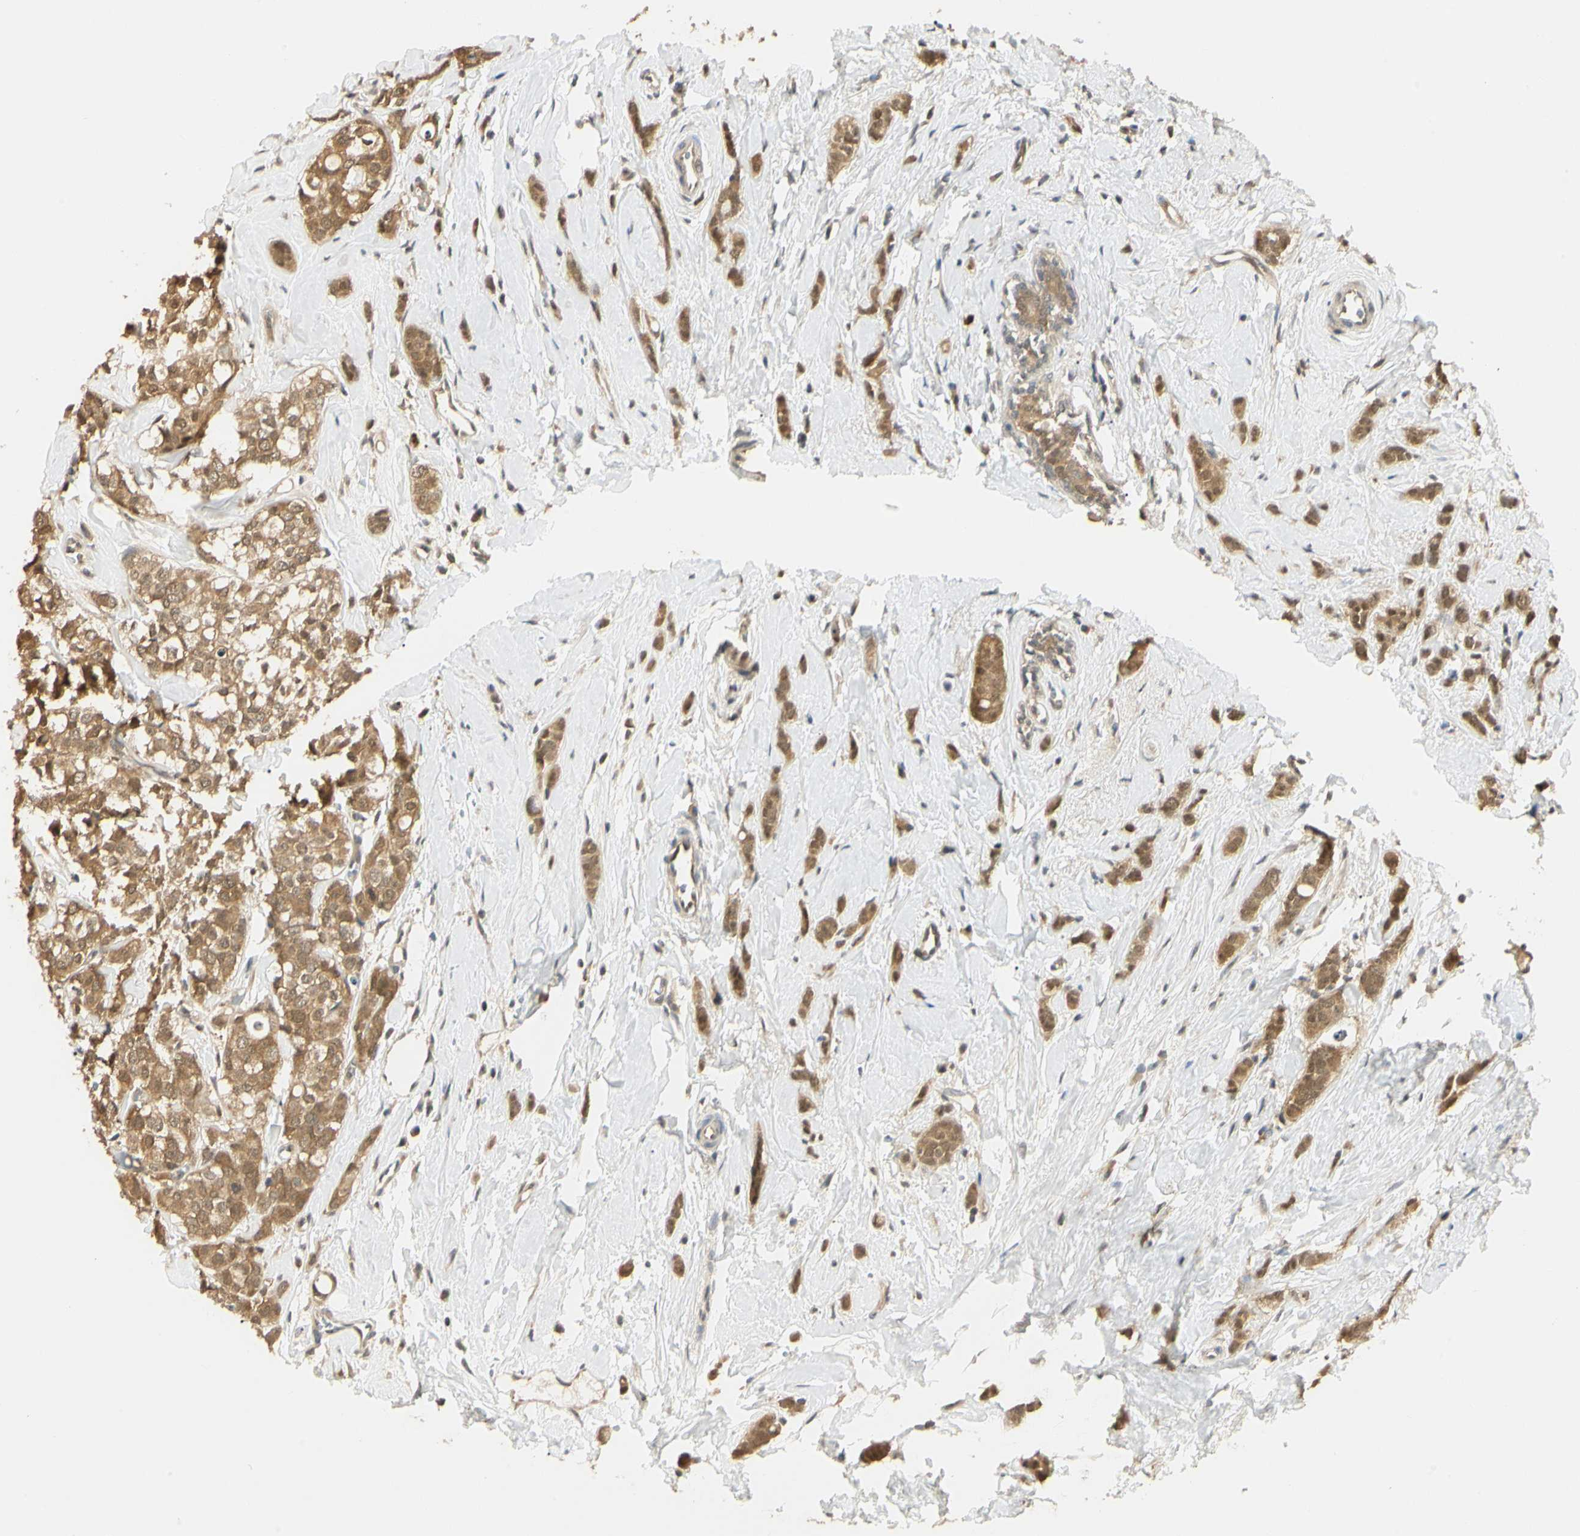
{"staining": {"intensity": "moderate", "quantity": ">75%", "location": "cytoplasmic/membranous,nuclear"}, "tissue": "breast cancer", "cell_type": "Tumor cells", "image_type": "cancer", "snomed": [{"axis": "morphology", "description": "Lobular carcinoma"}, {"axis": "topography", "description": "Breast"}], "caption": "The photomicrograph displays staining of lobular carcinoma (breast), revealing moderate cytoplasmic/membranous and nuclear protein staining (brown color) within tumor cells.", "gene": "UBE2Z", "patient": {"sex": "female", "age": 60}}